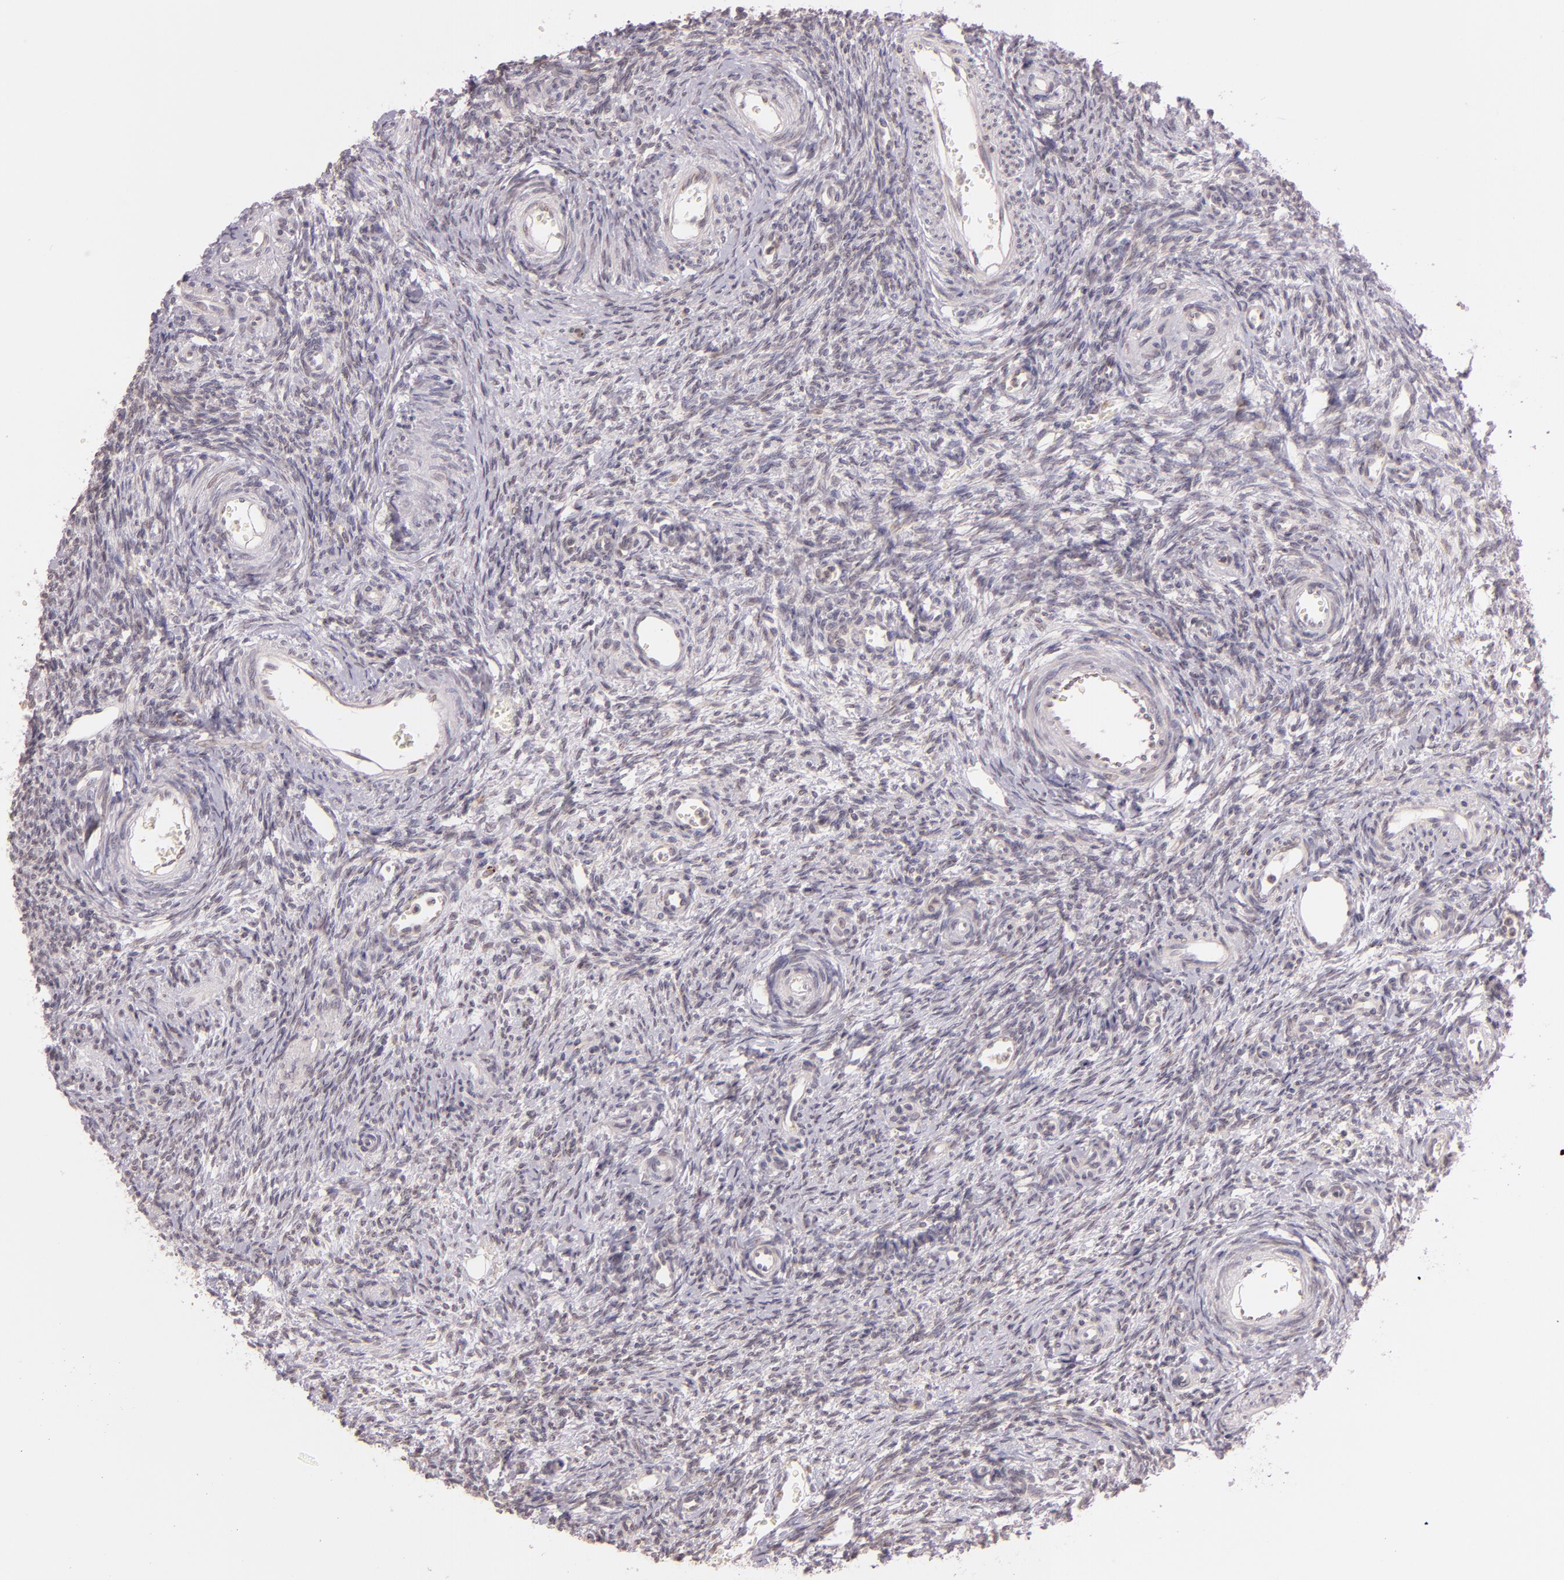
{"staining": {"intensity": "moderate", "quantity": ">75%", "location": "cytoplasmic/membranous"}, "tissue": "ovary", "cell_type": "Follicle cells", "image_type": "normal", "snomed": [{"axis": "morphology", "description": "Normal tissue, NOS"}, {"axis": "topography", "description": "Ovary"}], "caption": "The micrograph exhibits immunohistochemical staining of normal ovary. There is moderate cytoplasmic/membranous positivity is present in approximately >75% of follicle cells.", "gene": "LGMN", "patient": {"sex": "female", "age": 39}}